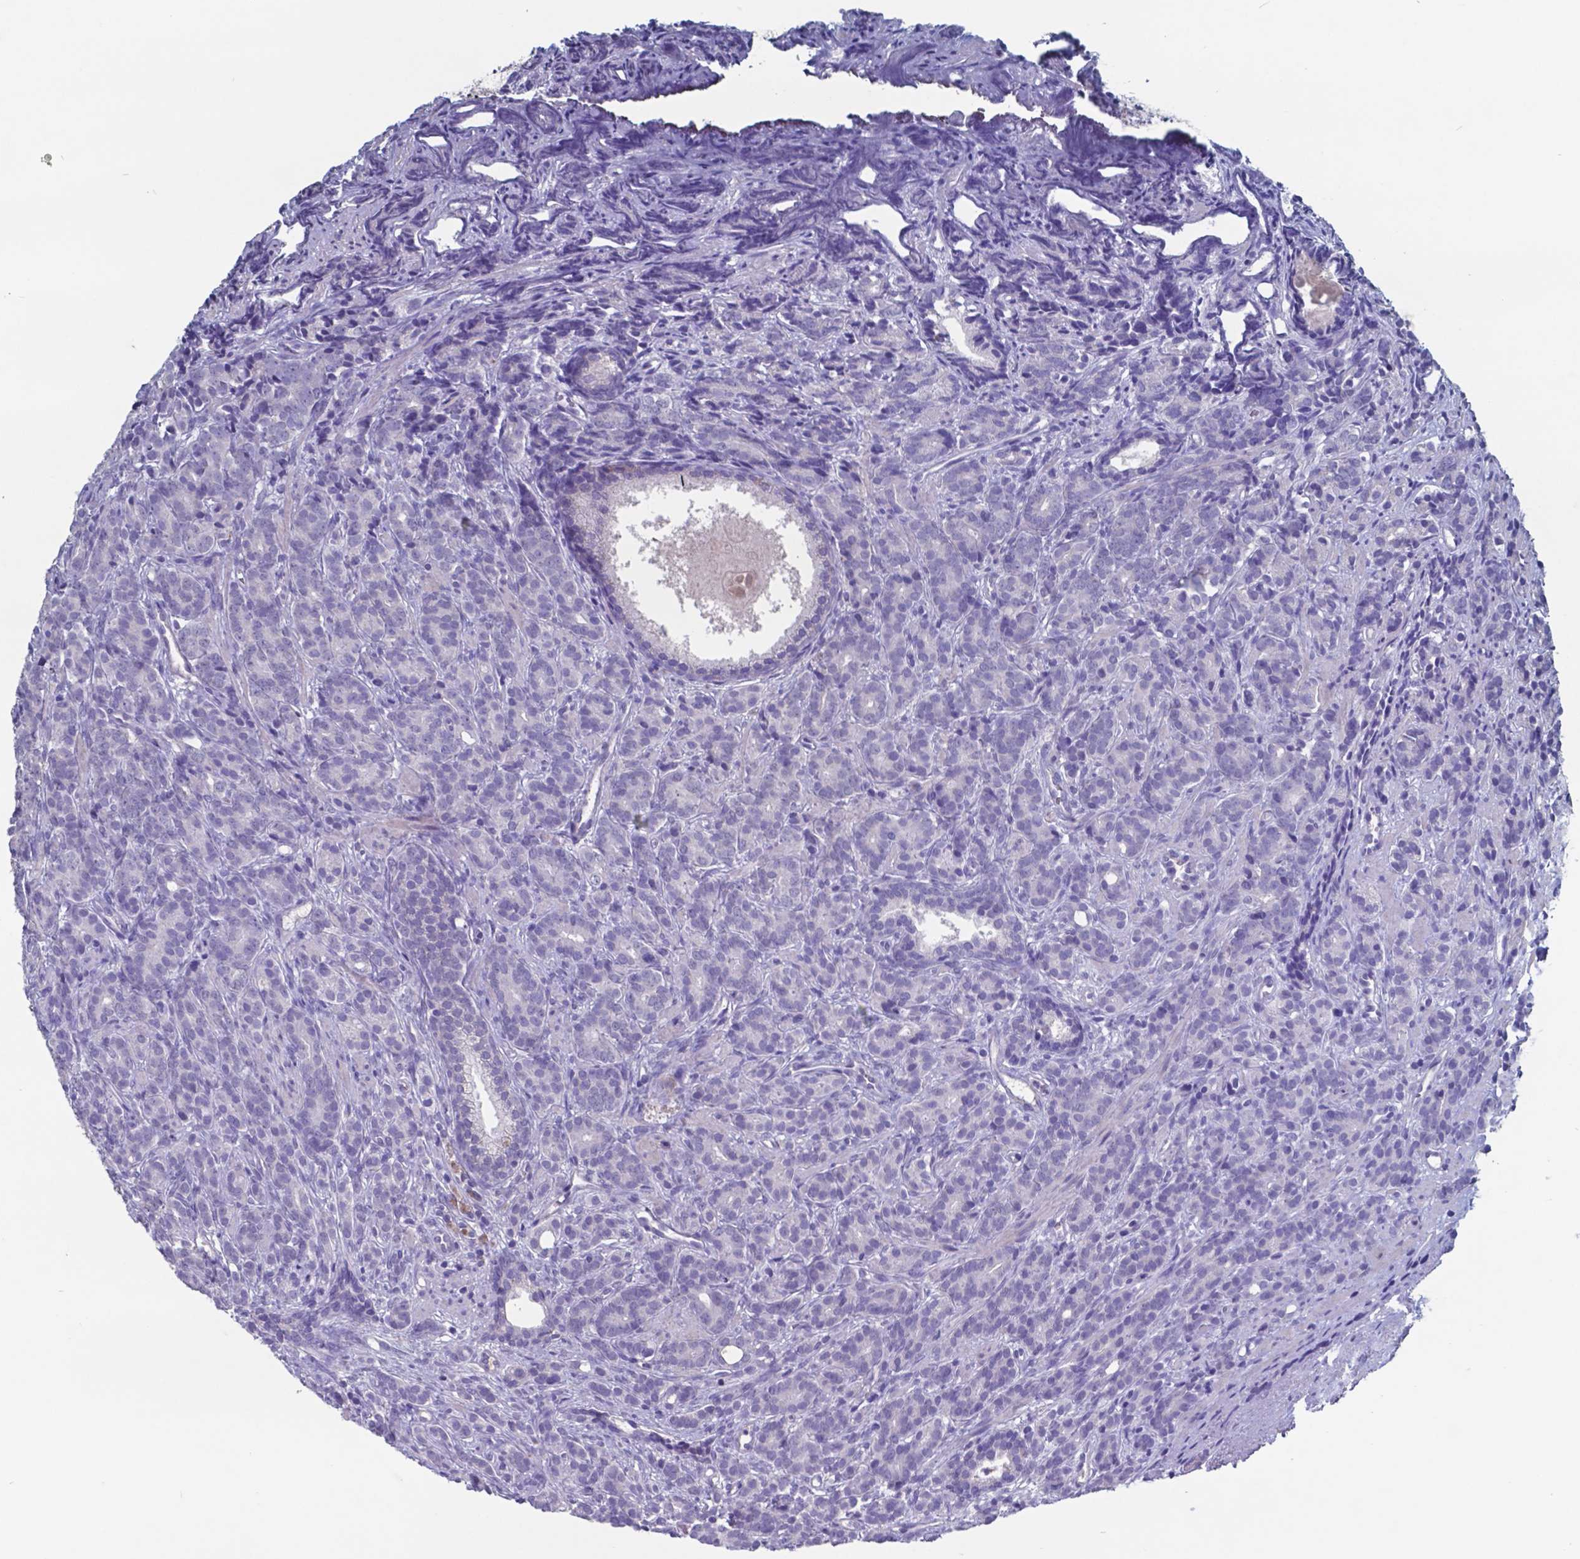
{"staining": {"intensity": "negative", "quantity": "none", "location": "none"}, "tissue": "prostate cancer", "cell_type": "Tumor cells", "image_type": "cancer", "snomed": [{"axis": "morphology", "description": "Adenocarcinoma, High grade"}, {"axis": "topography", "description": "Prostate"}], "caption": "IHC of human prostate cancer (adenocarcinoma (high-grade)) displays no expression in tumor cells.", "gene": "TTR", "patient": {"sex": "male", "age": 84}}